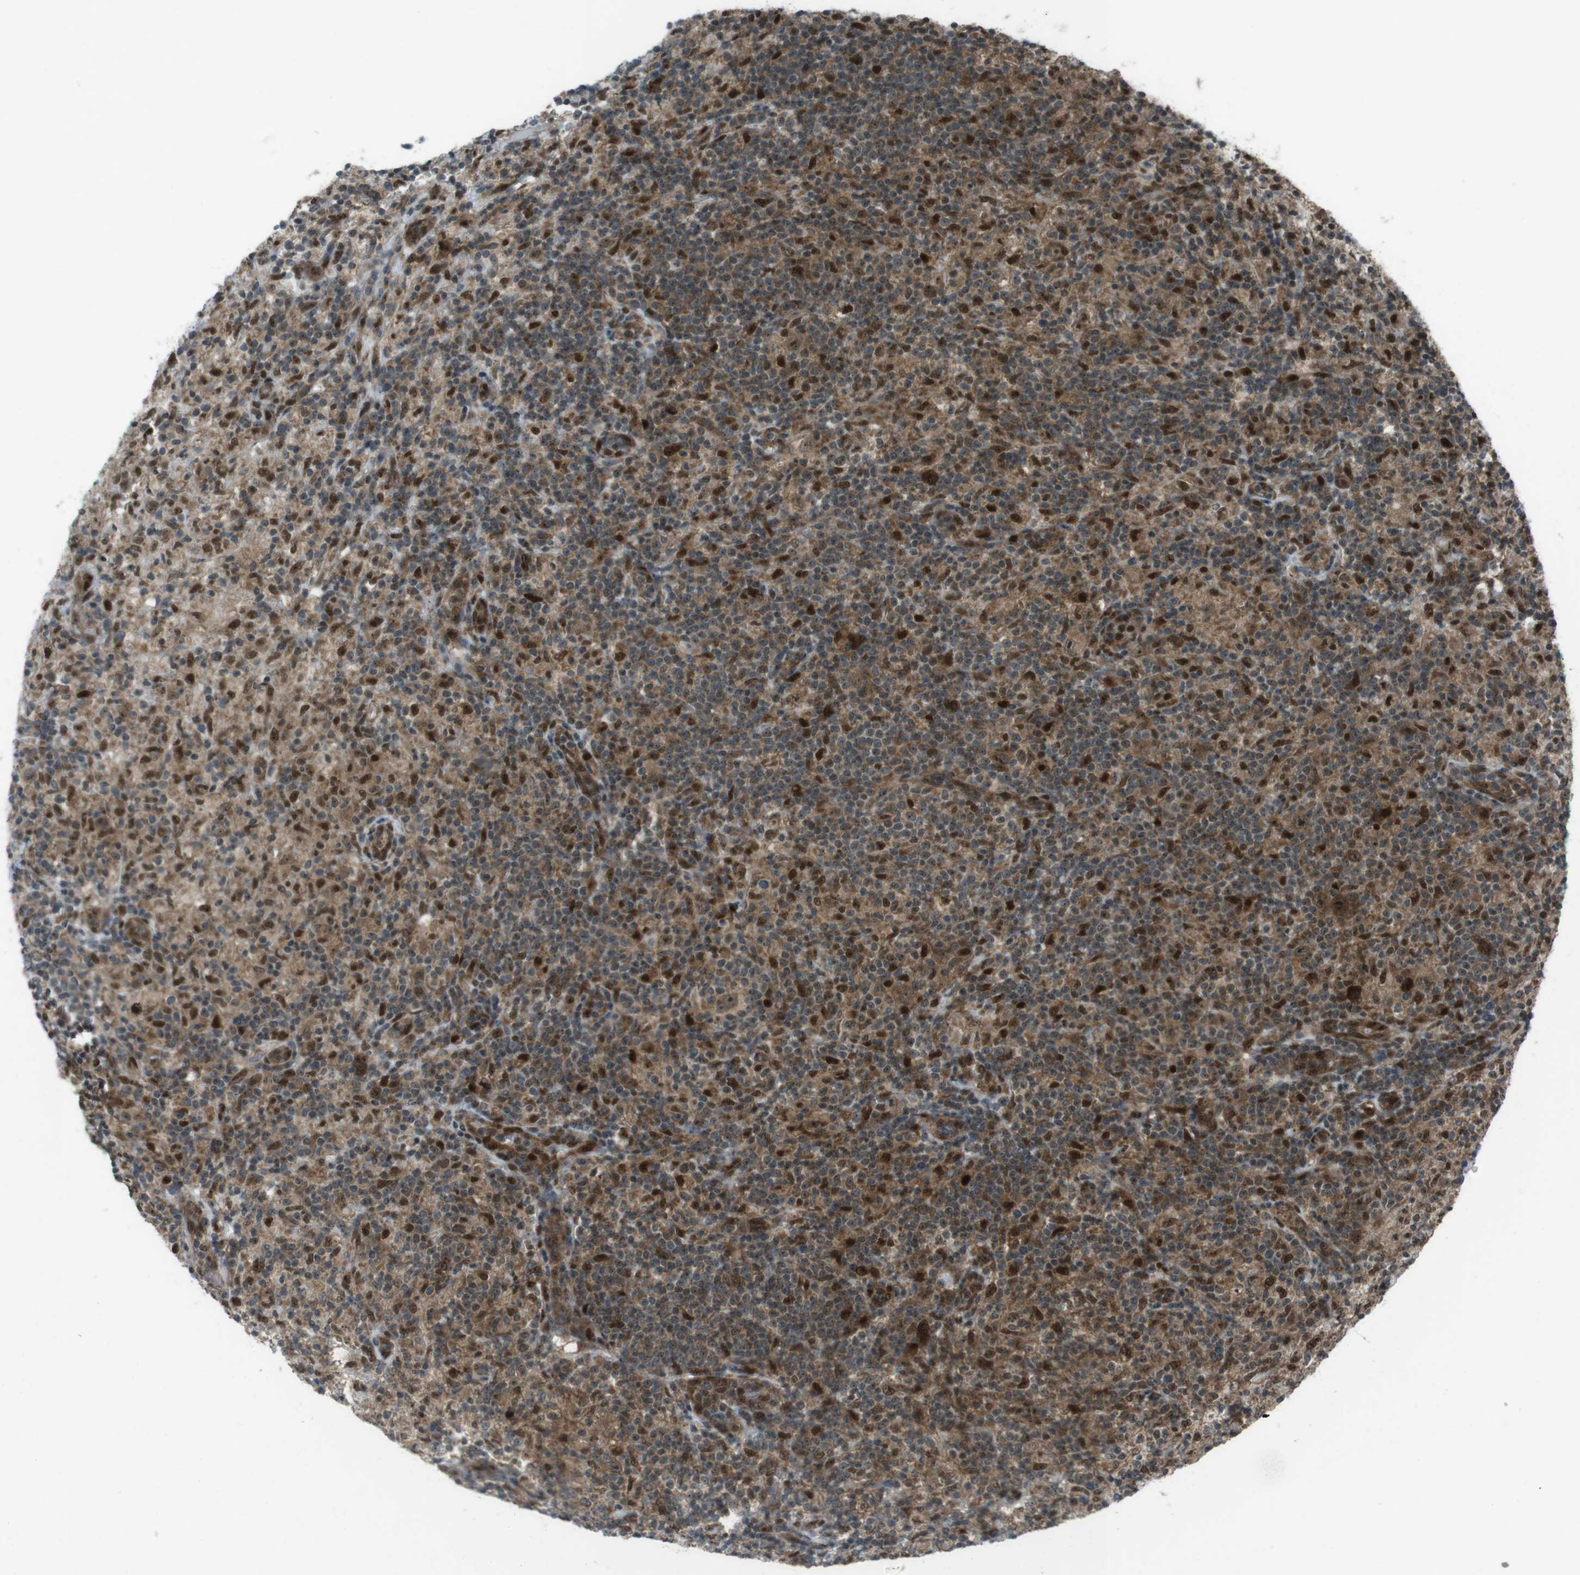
{"staining": {"intensity": "moderate", "quantity": ">75%", "location": "nuclear"}, "tissue": "lymphoma", "cell_type": "Tumor cells", "image_type": "cancer", "snomed": [{"axis": "morphology", "description": "Hodgkin's disease, NOS"}, {"axis": "topography", "description": "Lymph node"}], "caption": "The image exhibits staining of lymphoma, revealing moderate nuclear protein expression (brown color) within tumor cells. Ihc stains the protein of interest in brown and the nuclei are stained blue.", "gene": "CSNK1D", "patient": {"sex": "male", "age": 70}}